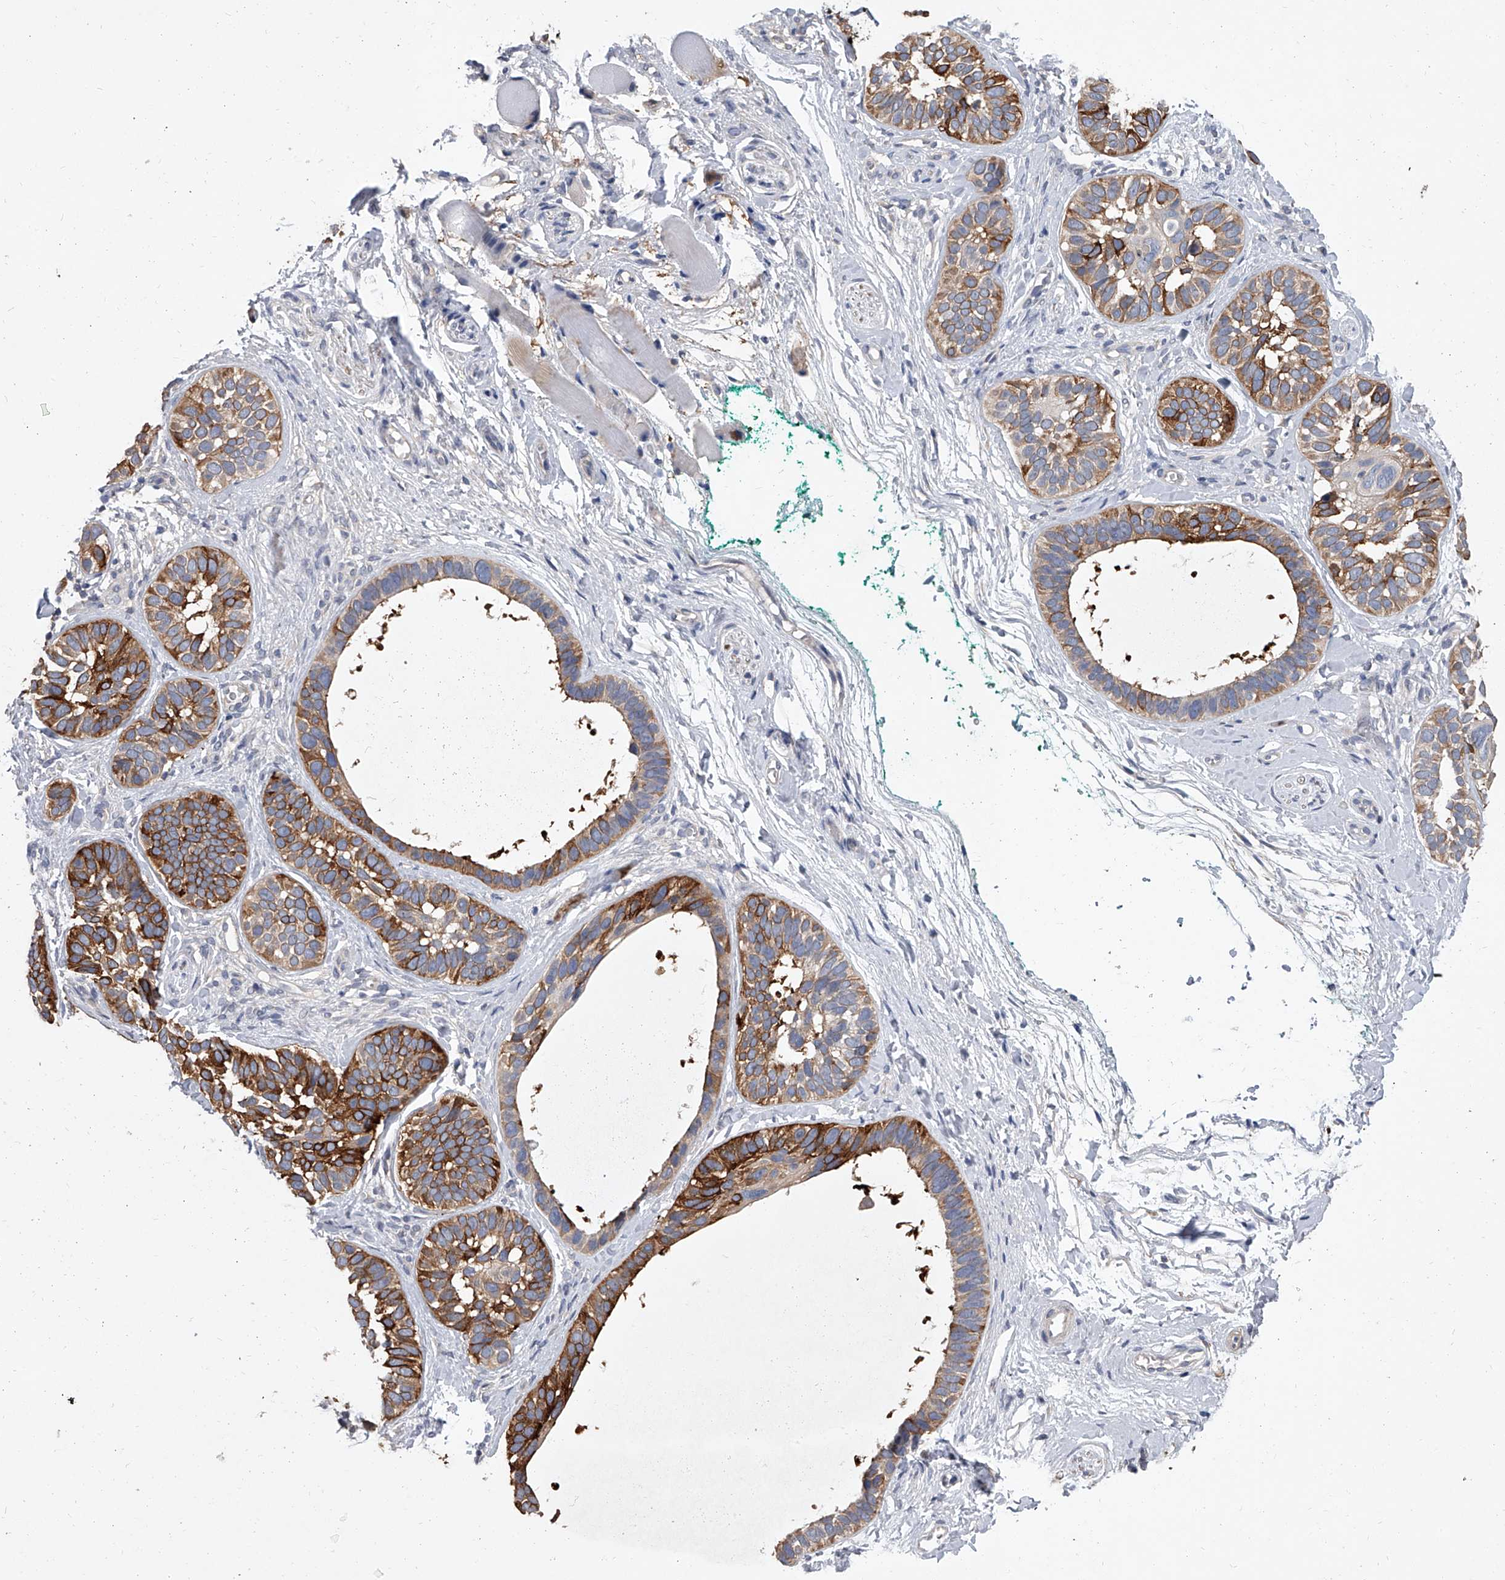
{"staining": {"intensity": "strong", "quantity": ">75%", "location": "cytoplasmic/membranous"}, "tissue": "skin cancer", "cell_type": "Tumor cells", "image_type": "cancer", "snomed": [{"axis": "morphology", "description": "Basal cell carcinoma"}, {"axis": "topography", "description": "Skin"}], "caption": "Immunohistochemistry (IHC) of human skin cancer displays high levels of strong cytoplasmic/membranous staining in about >75% of tumor cells.", "gene": "BHLHE23", "patient": {"sex": "male", "age": 62}}